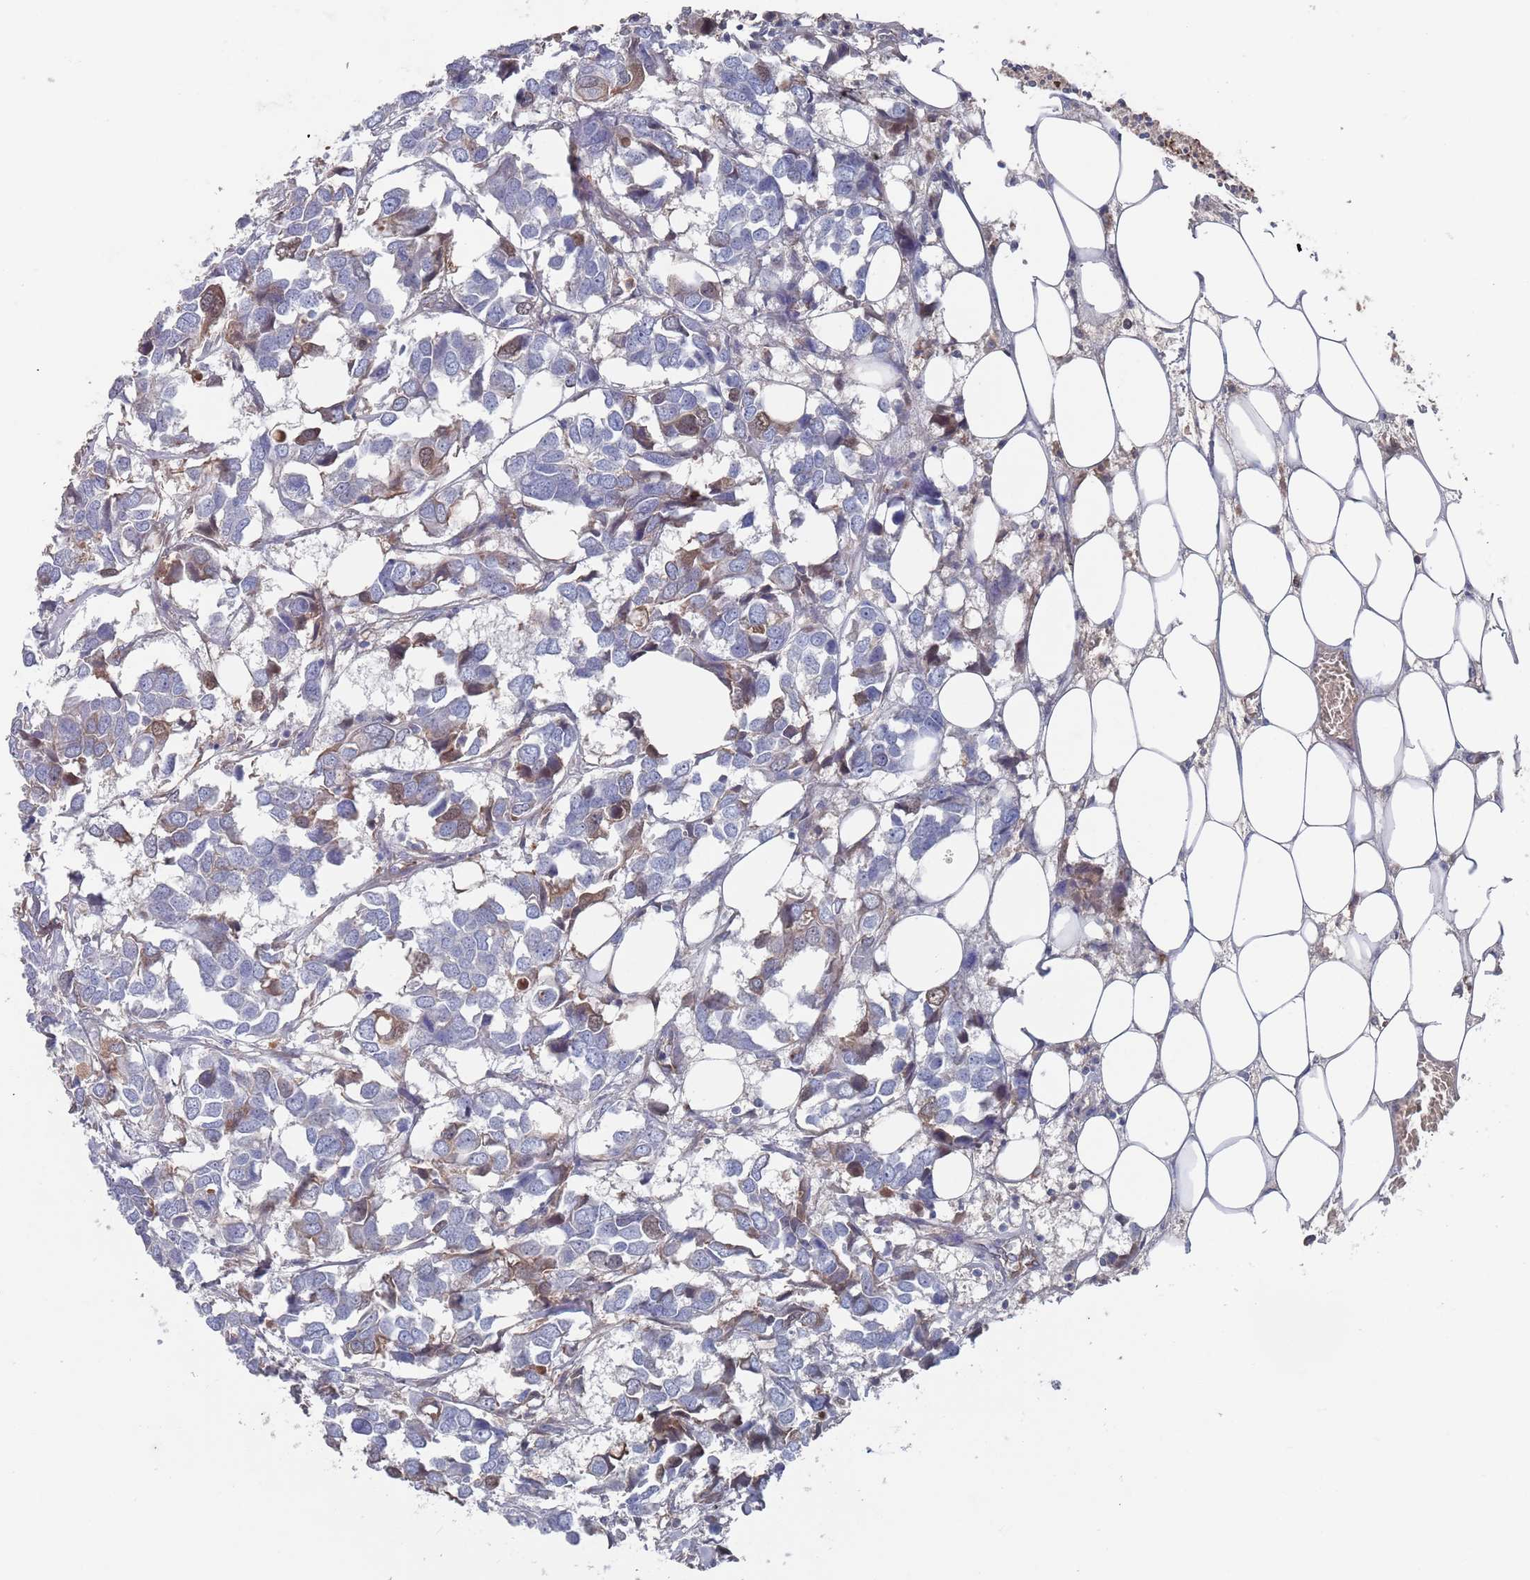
{"staining": {"intensity": "moderate", "quantity": "<25%", "location": "cytoplasmic/membranous"}, "tissue": "breast cancer", "cell_type": "Tumor cells", "image_type": "cancer", "snomed": [{"axis": "morphology", "description": "Duct carcinoma"}, {"axis": "topography", "description": "Breast"}], "caption": "A histopathology image of human invasive ductal carcinoma (breast) stained for a protein shows moderate cytoplasmic/membranous brown staining in tumor cells. The protein of interest is shown in brown color, while the nuclei are stained blue.", "gene": "PLEKHA4", "patient": {"sex": "female", "age": 83}}